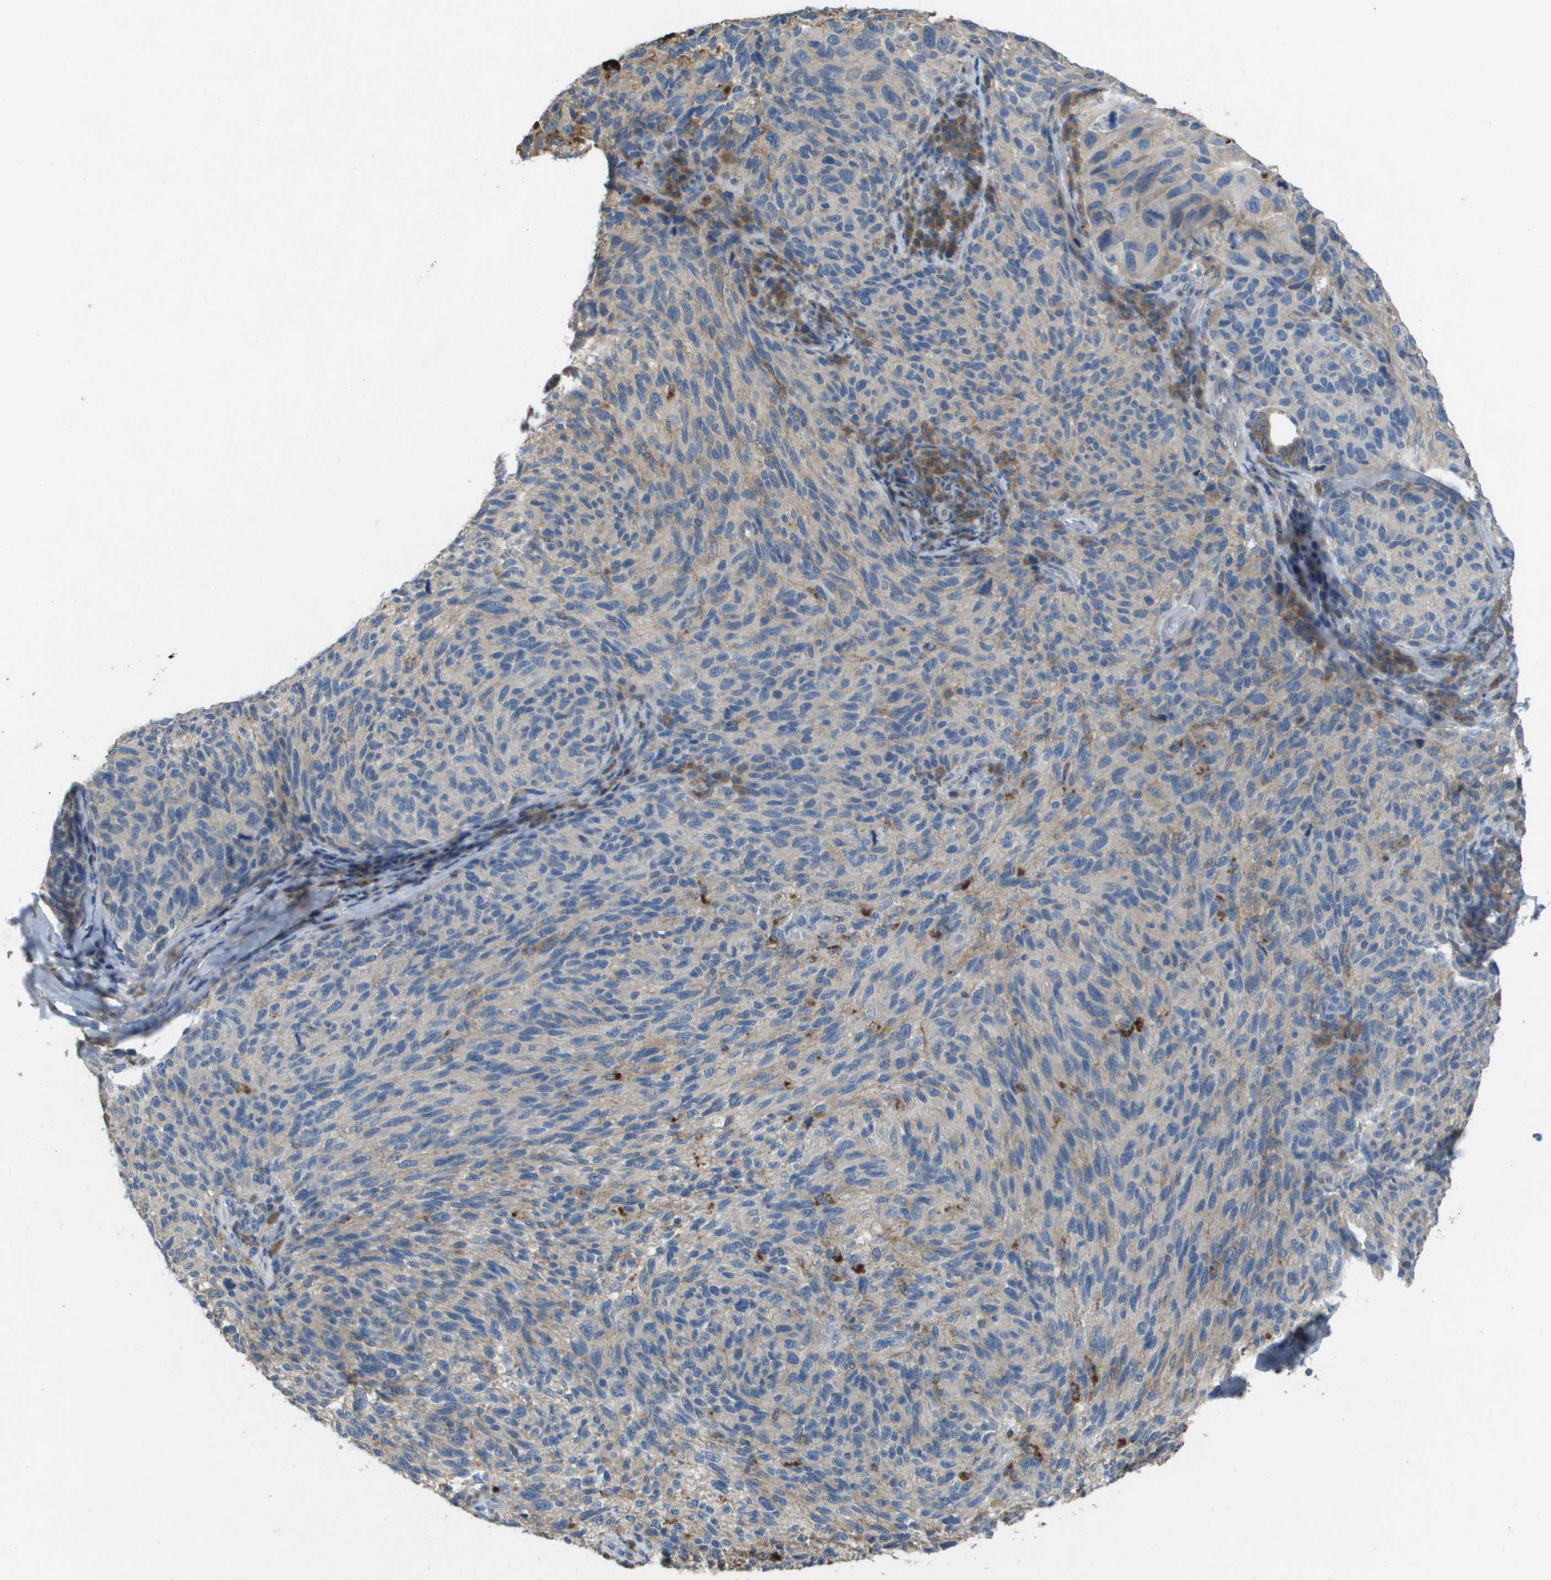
{"staining": {"intensity": "weak", "quantity": "<25%", "location": "cytoplasmic/membranous"}, "tissue": "melanoma", "cell_type": "Tumor cells", "image_type": "cancer", "snomed": [{"axis": "morphology", "description": "Malignant melanoma, NOS"}, {"axis": "topography", "description": "Skin"}], "caption": "High power microscopy histopathology image of an immunohistochemistry histopathology image of melanoma, revealing no significant expression in tumor cells. (IHC, brightfield microscopy, high magnification).", "gene": "CLCA4", "patient": {"sex": "female", "age": 73}}